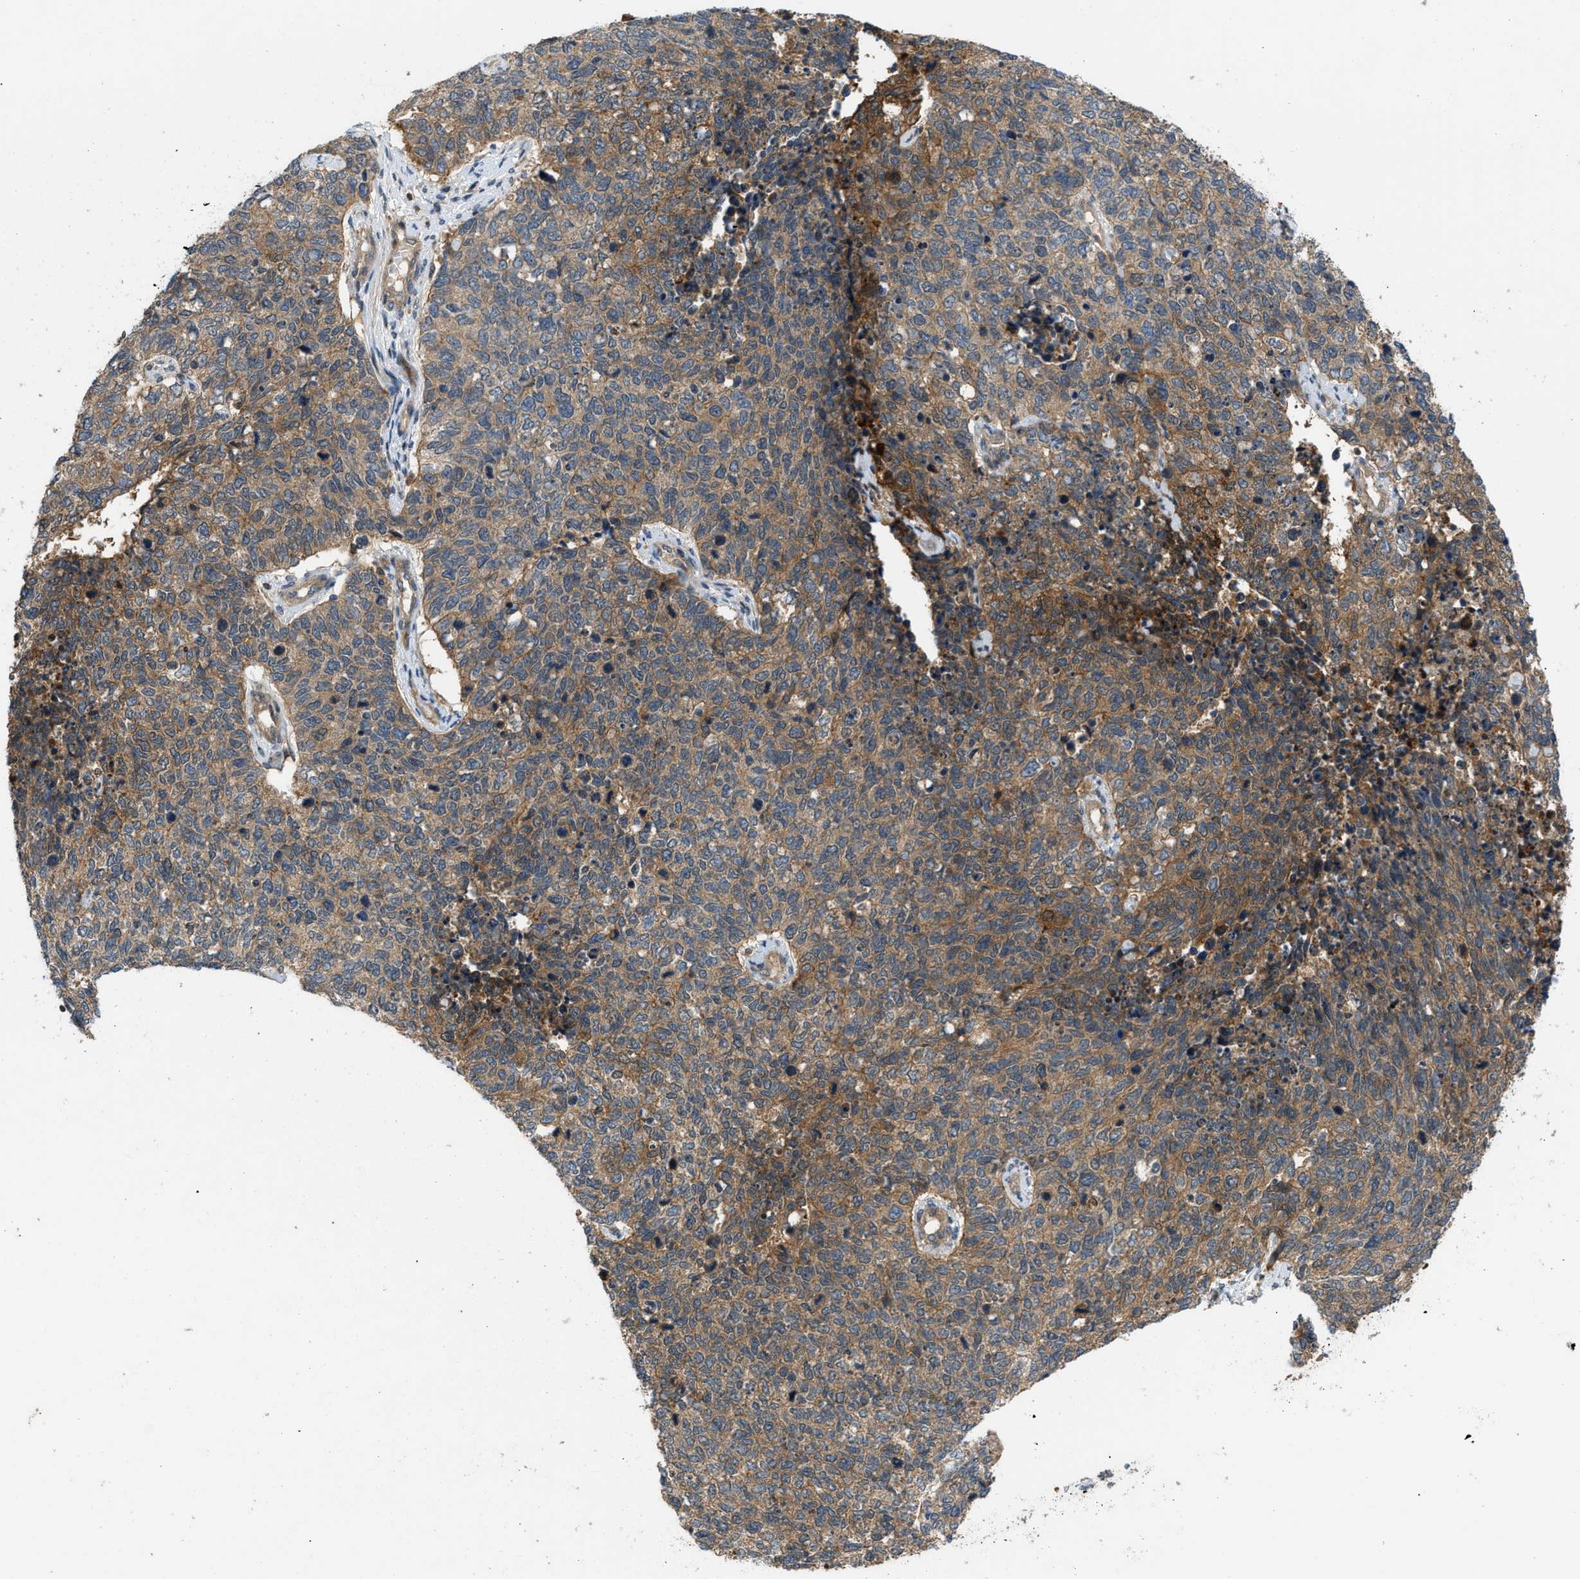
{"staining": {"intensity": "moderate", "quantity": ">75%", "location": "cytoplasmic/membranous"}, "tissue": "cervical cancer", "cell_type": "Tumor cells", "image_type": "cancer", "snomed": [{"axis": "morphology", "description": "Squamous cell carcinoma, NOS"}, {"axis": "topography", "description": "Cervix"}], "caption": "Human cervical cancer (squamous cell carcinoma) stained with a protein marker reveals moderate staining in tumor cells.", "gene": "GPR31", "patient": {"sex": "female", "age": 63}}